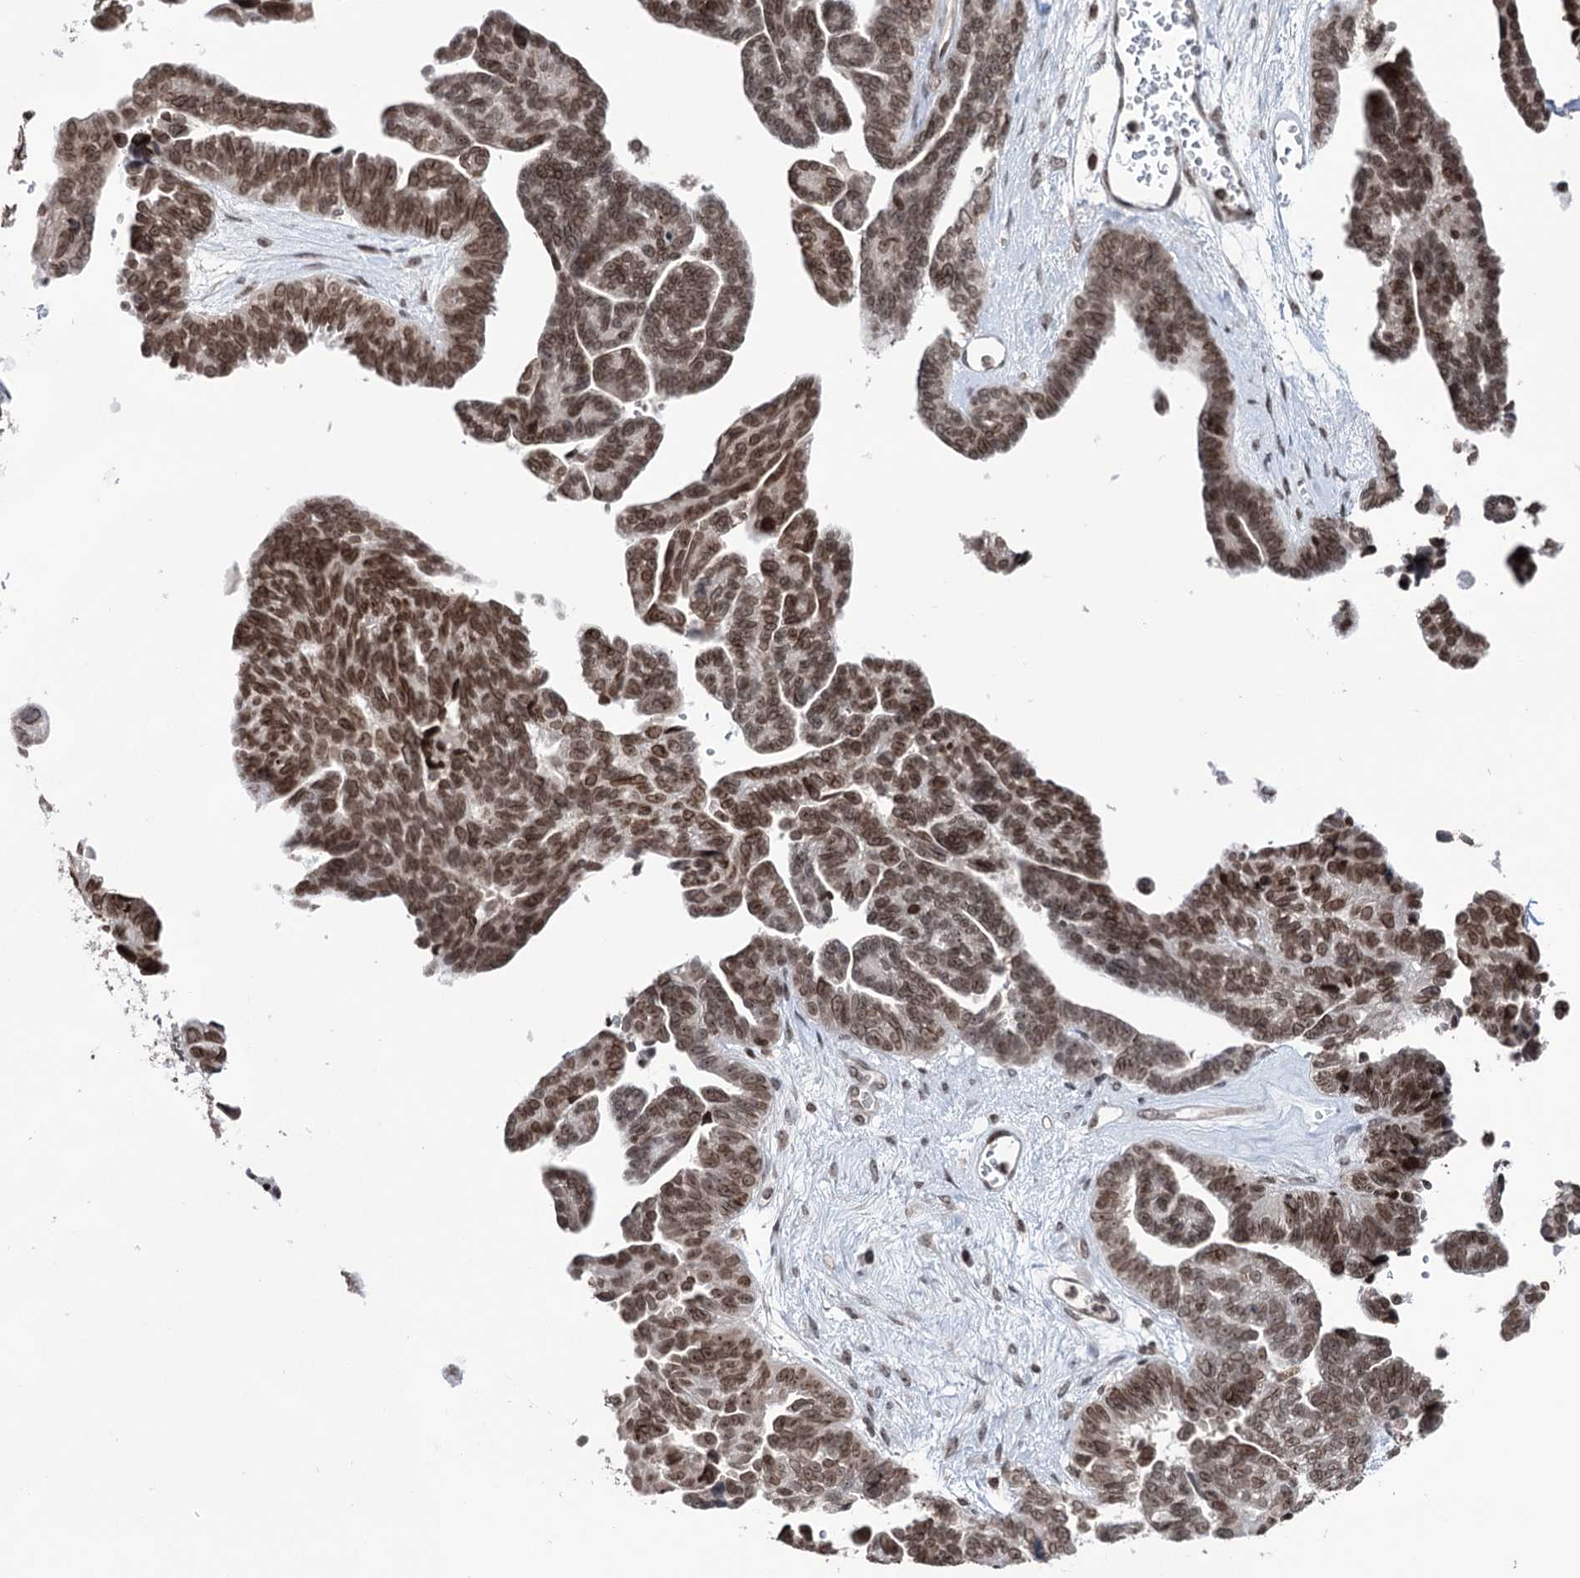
{"staining": {"intensity": "moderate", "quantity": ">75%", "location": "nuclear"}, "tissue": "ovarian cancer", "cell_type": "Tumor cells", "image_type": "cancer", "snomed": [{"axis": "morphology", "description": "Cystadenocarcinoma, serous, NOS"}, {"axis": "topography", "description": "Ovary"}], "caption": "Immunohistochemistry staining of ovarian serous cystadenocarcinoma, which shows medium levels of moderate nuclear positivity in approximately >75% of tumor cells indicating moderate nuclear protein expression. The staining was performed using DAB (3,3'-diaminobenzidine) (brown) for protein detection and nuclei were counterstained in hematoxylin (blue).", "gene": "CCDC77", "patient": {"sex": "female", "age": 79}}